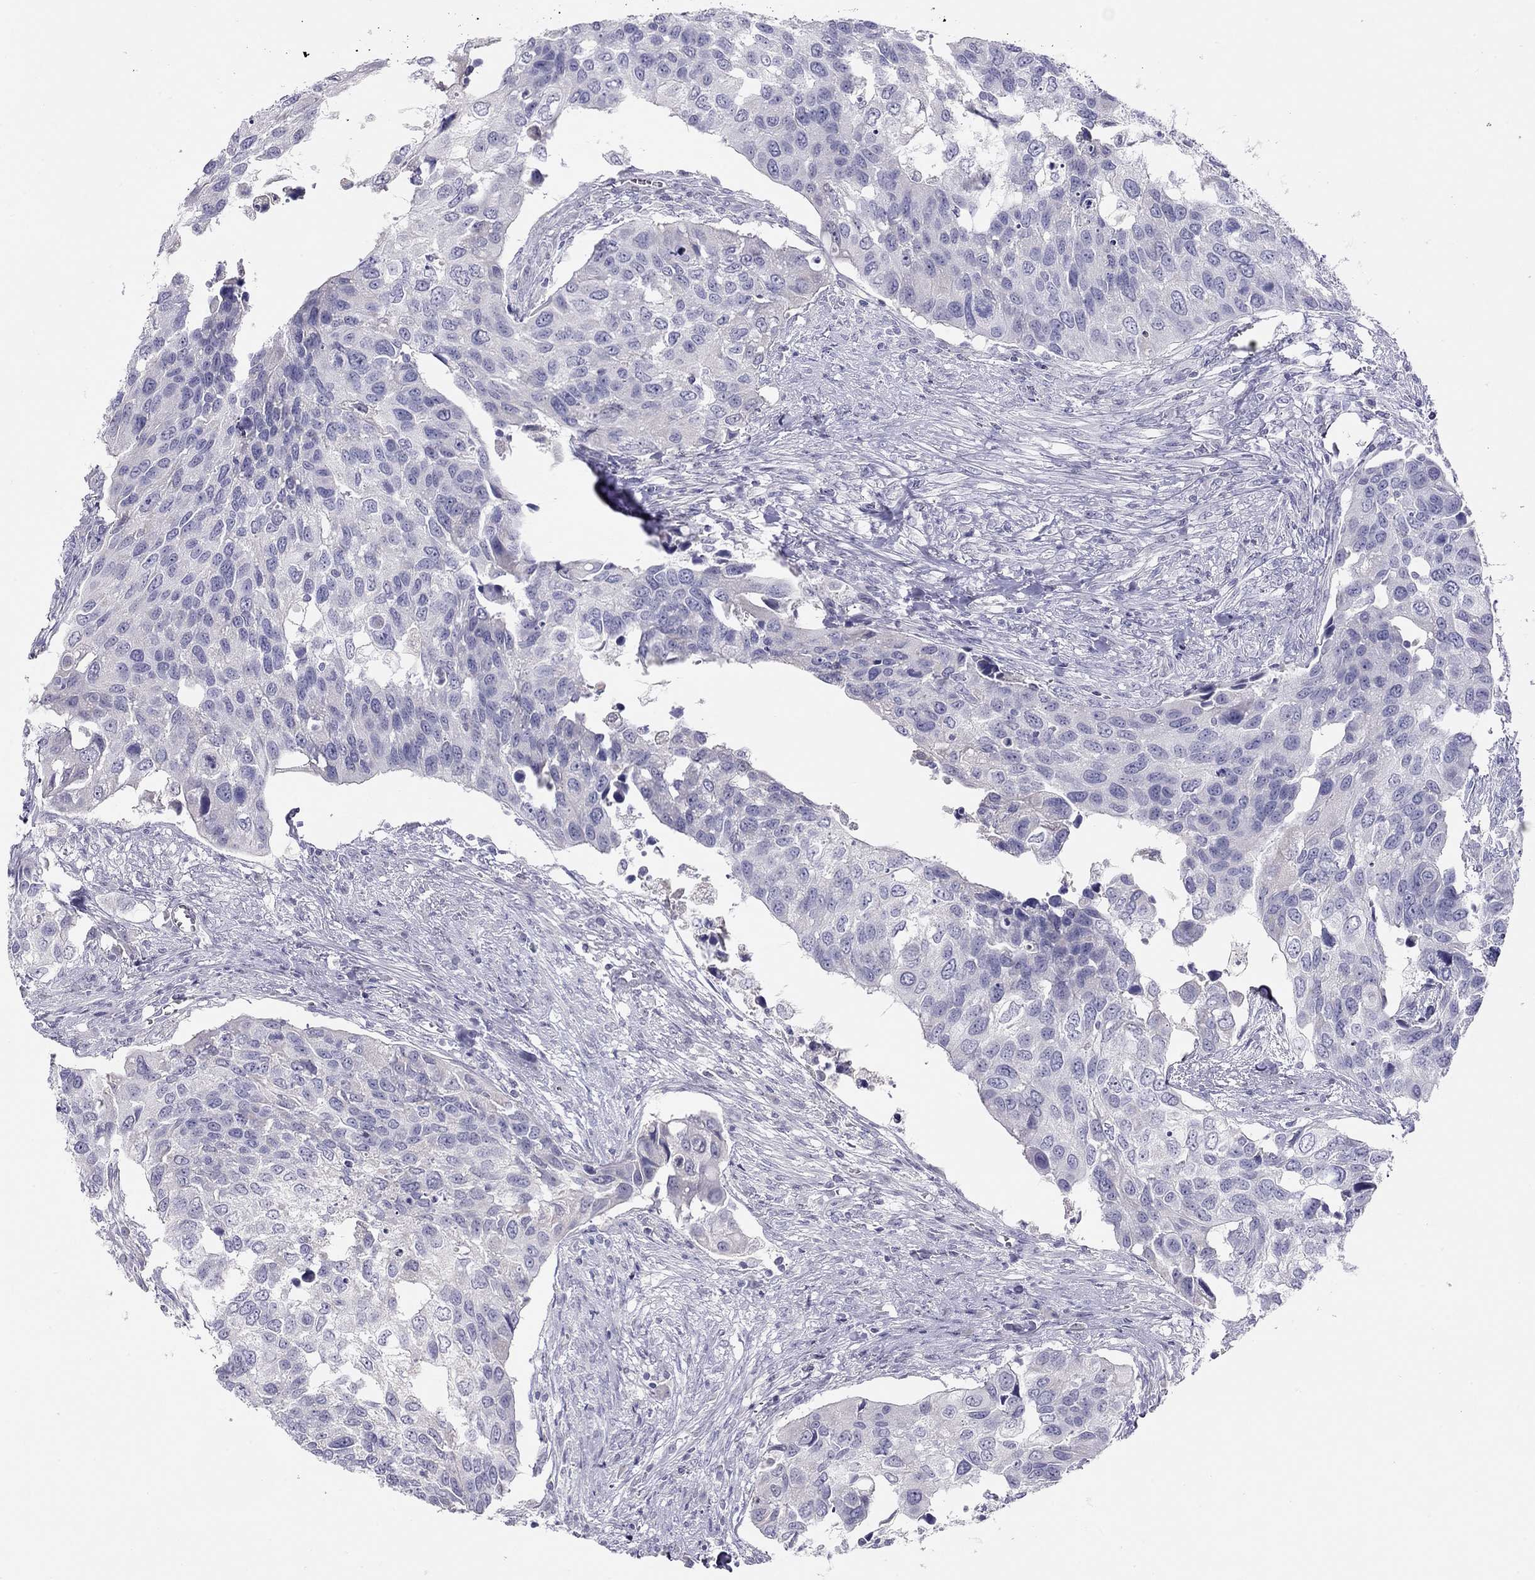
{"staining": {"intensity": "negative", "quantity": "none", "location": "none"}, "tissue": "urothelial cancer", "cell_type": "Tumor cells", "image_type": "cancer", "snomed": [{"axis": "morphology", "description": "Urothelial carcinoma, High grade"}, {"axis": "topography", "description": "Urinary bladder"}], "caption": "The immunohistochemistry (IHC) micrograph has no significant expression in tumor cells of urothelial cancer tissue. (DAB IHC, high magnification).", "gene": "KCNV2", "patient": {"sex": "male", "age": 60}}